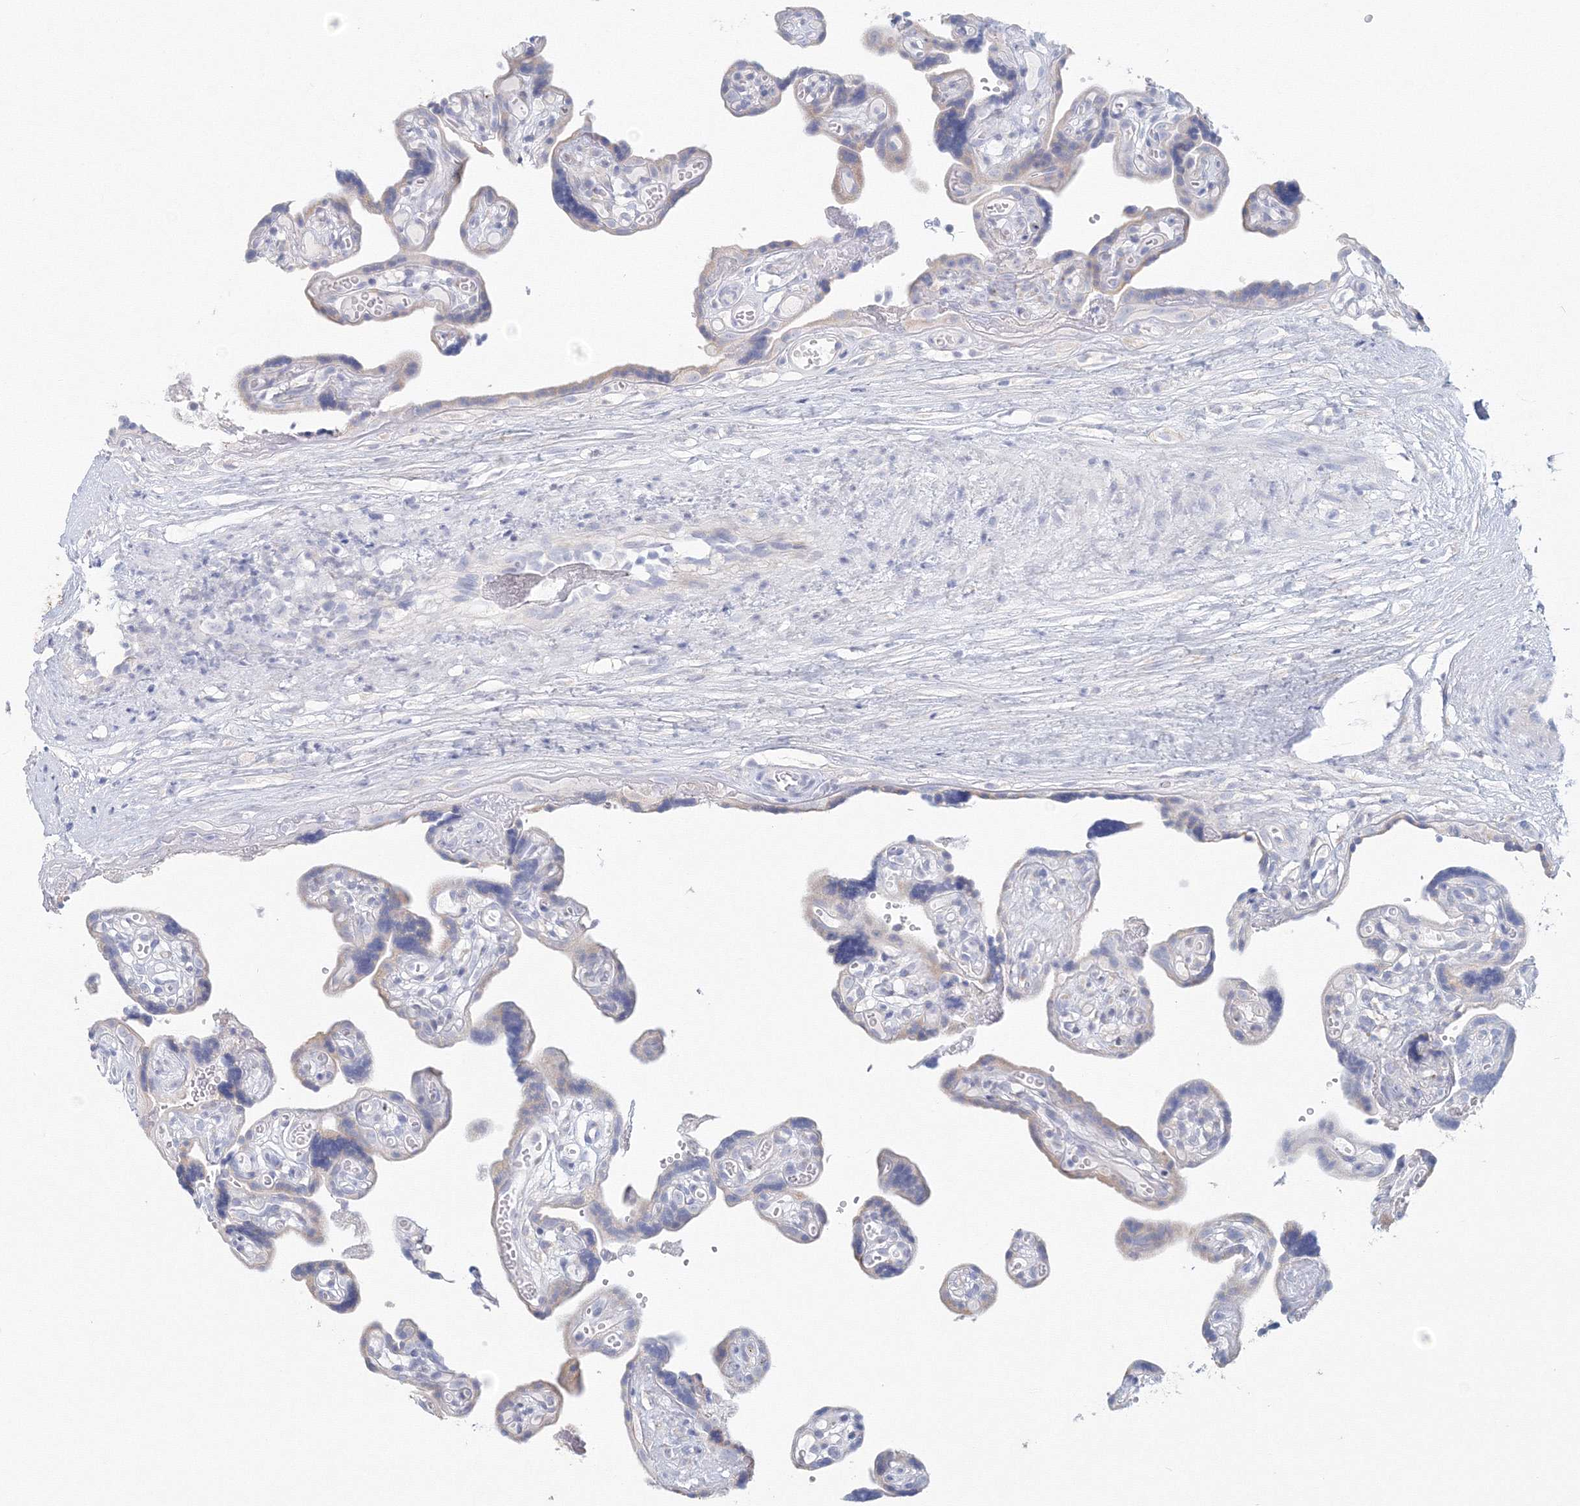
{"staining": {"intensity": "weak", "quantity": "25%-75%", "location": "cytoplasmic/membranous"}, "tissue": "placenta", "cell_type": "Trophoblastic cells", "image_type": "normal", "snomed": [{"axis": "morphology", "description": "Normal tissue, NOS"}, {"axis": "topography", "description": "Placenta"}], "caption": "A histopathology image showing weak cytoplasmic/membranous positivity in about 25%-75% of trophoblastic cells in benign placenta, as visualized by brown immunohistochemical staining.", "gene": "VSIG1", "patient": {"sex": "female", "age": 30}}